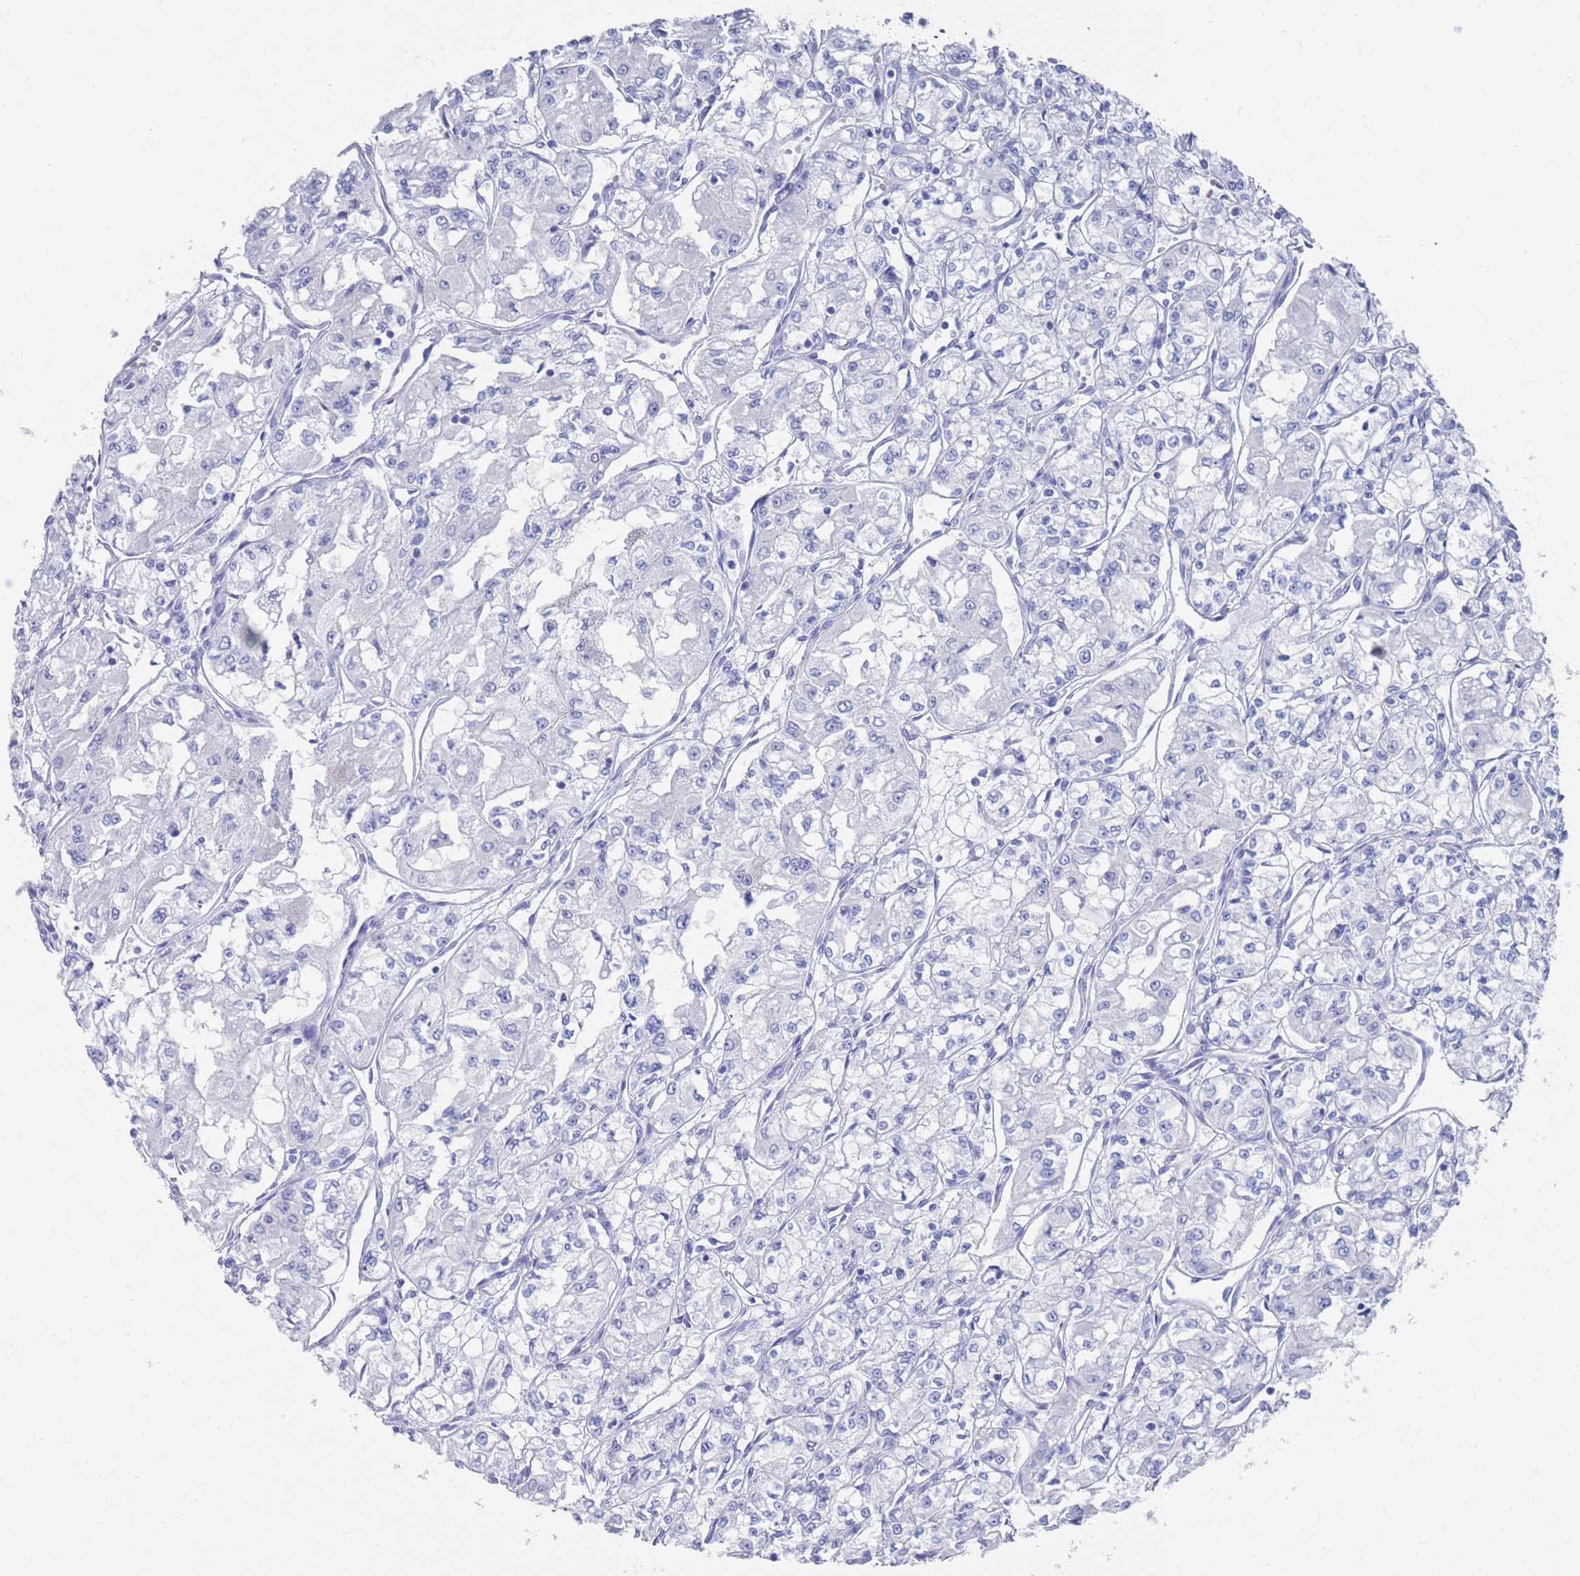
{"staining": {"intensity": "negative", "quantity": "none", "location": "none"}, "tissue": "renal cancer", "cell_type": "Tumor cells", "image_type": "cancer", "snomed": [{"axis": "morphology", "description": "Adenocarcinoma, NOS"}, {"axis": "topography", "description": "Kidney"}], "caption": "High magnification brightfield microscopy of renal cancer stained with DAB (3,3'-diaminobenzidine) (brown) and counterstained with hematoxylin (blue): tumor cells show no significant positivity.", "gene": "MTMR2", "patient": {"sex": "male", "age": 59}}